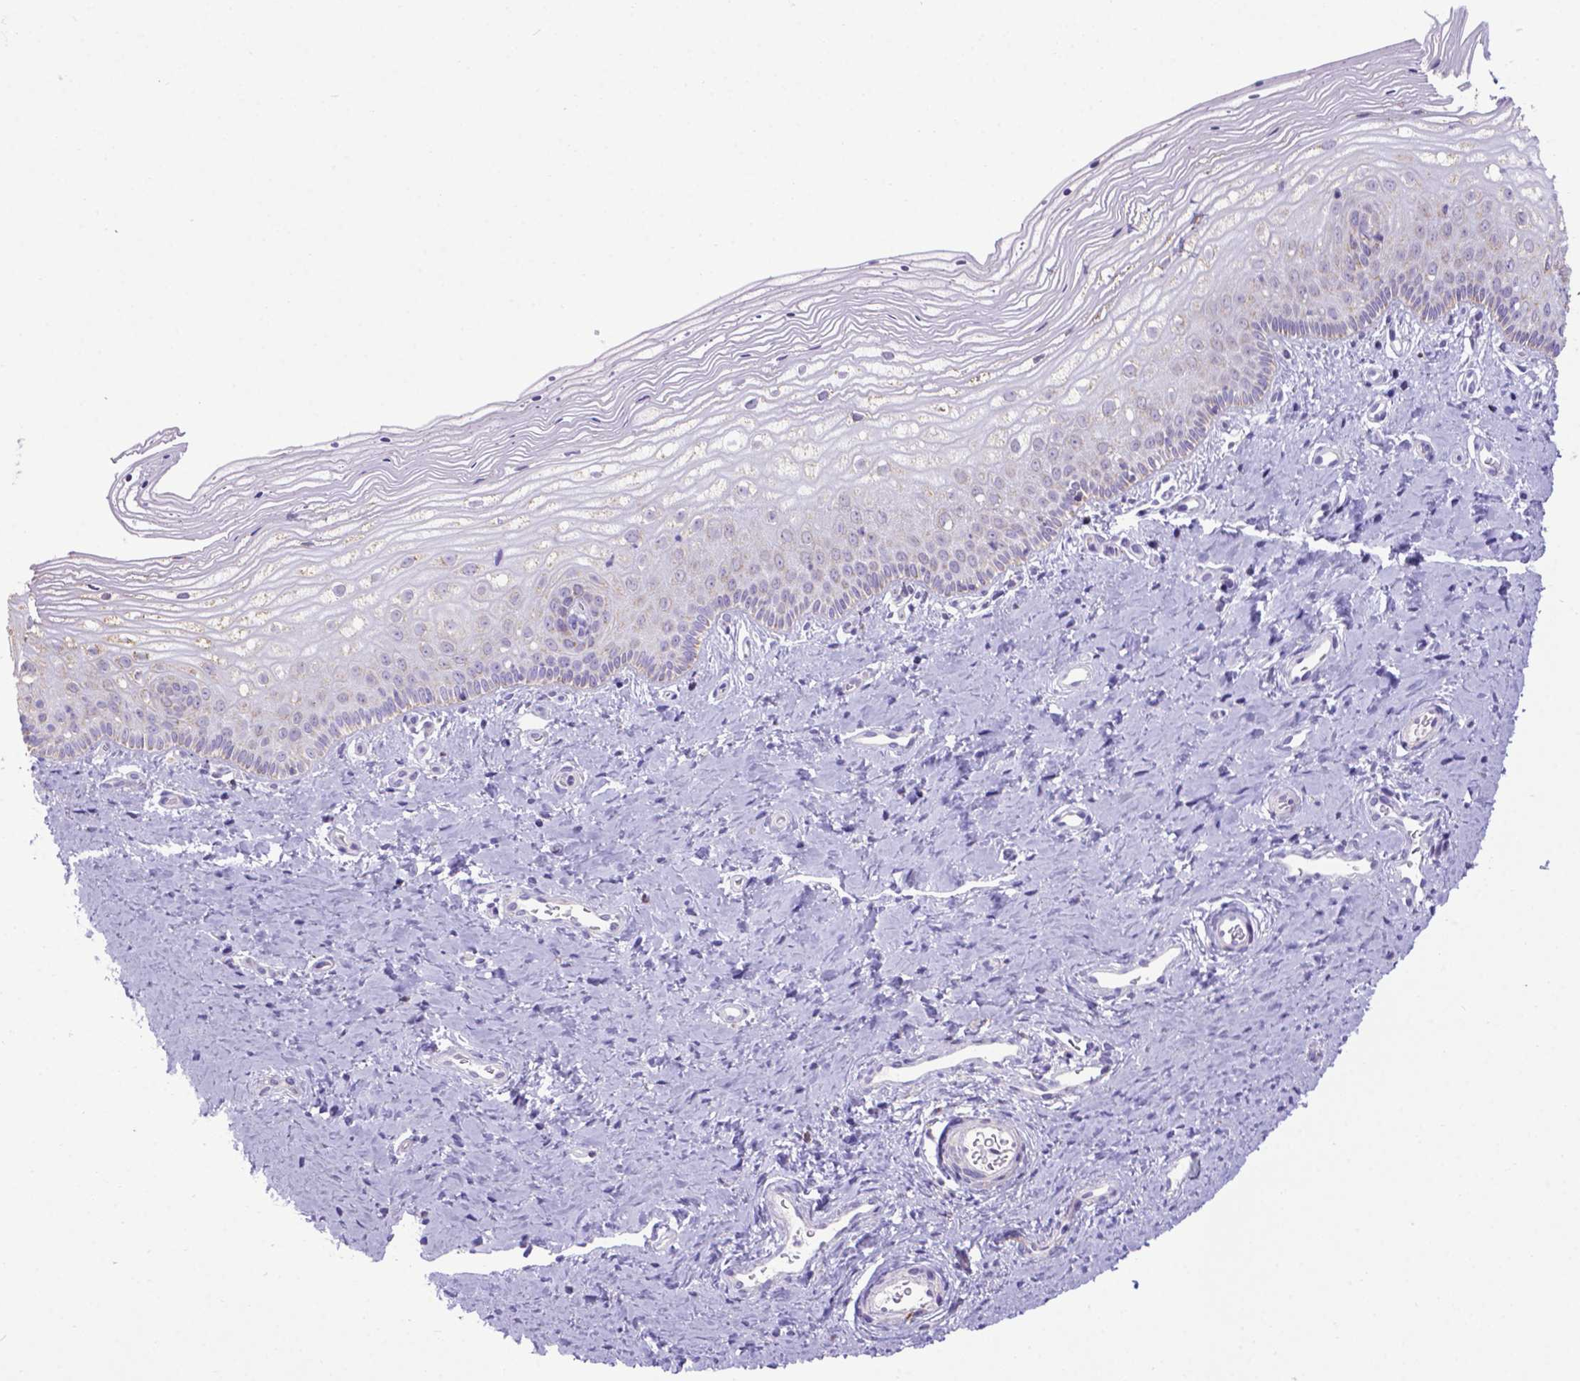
{"staining": {"intensity": "weak", "quantity": "<25%", "location": "cytoplasmic/membranous"}, "tissue": "vagina", "cell_type": "Squamous epithelial cells", "image_type": "normal", "snomed": [{"axis": "morphology", "description": "Normal tissue, NOS"}, {"axis": "topography", "description": "Vagina"}], "caption": "IHC of normal human vagina exhibits no positivity in squamous epithelial cells.", "gene": "POU3F3", "patient": {"sex": "female", "age": 39}}